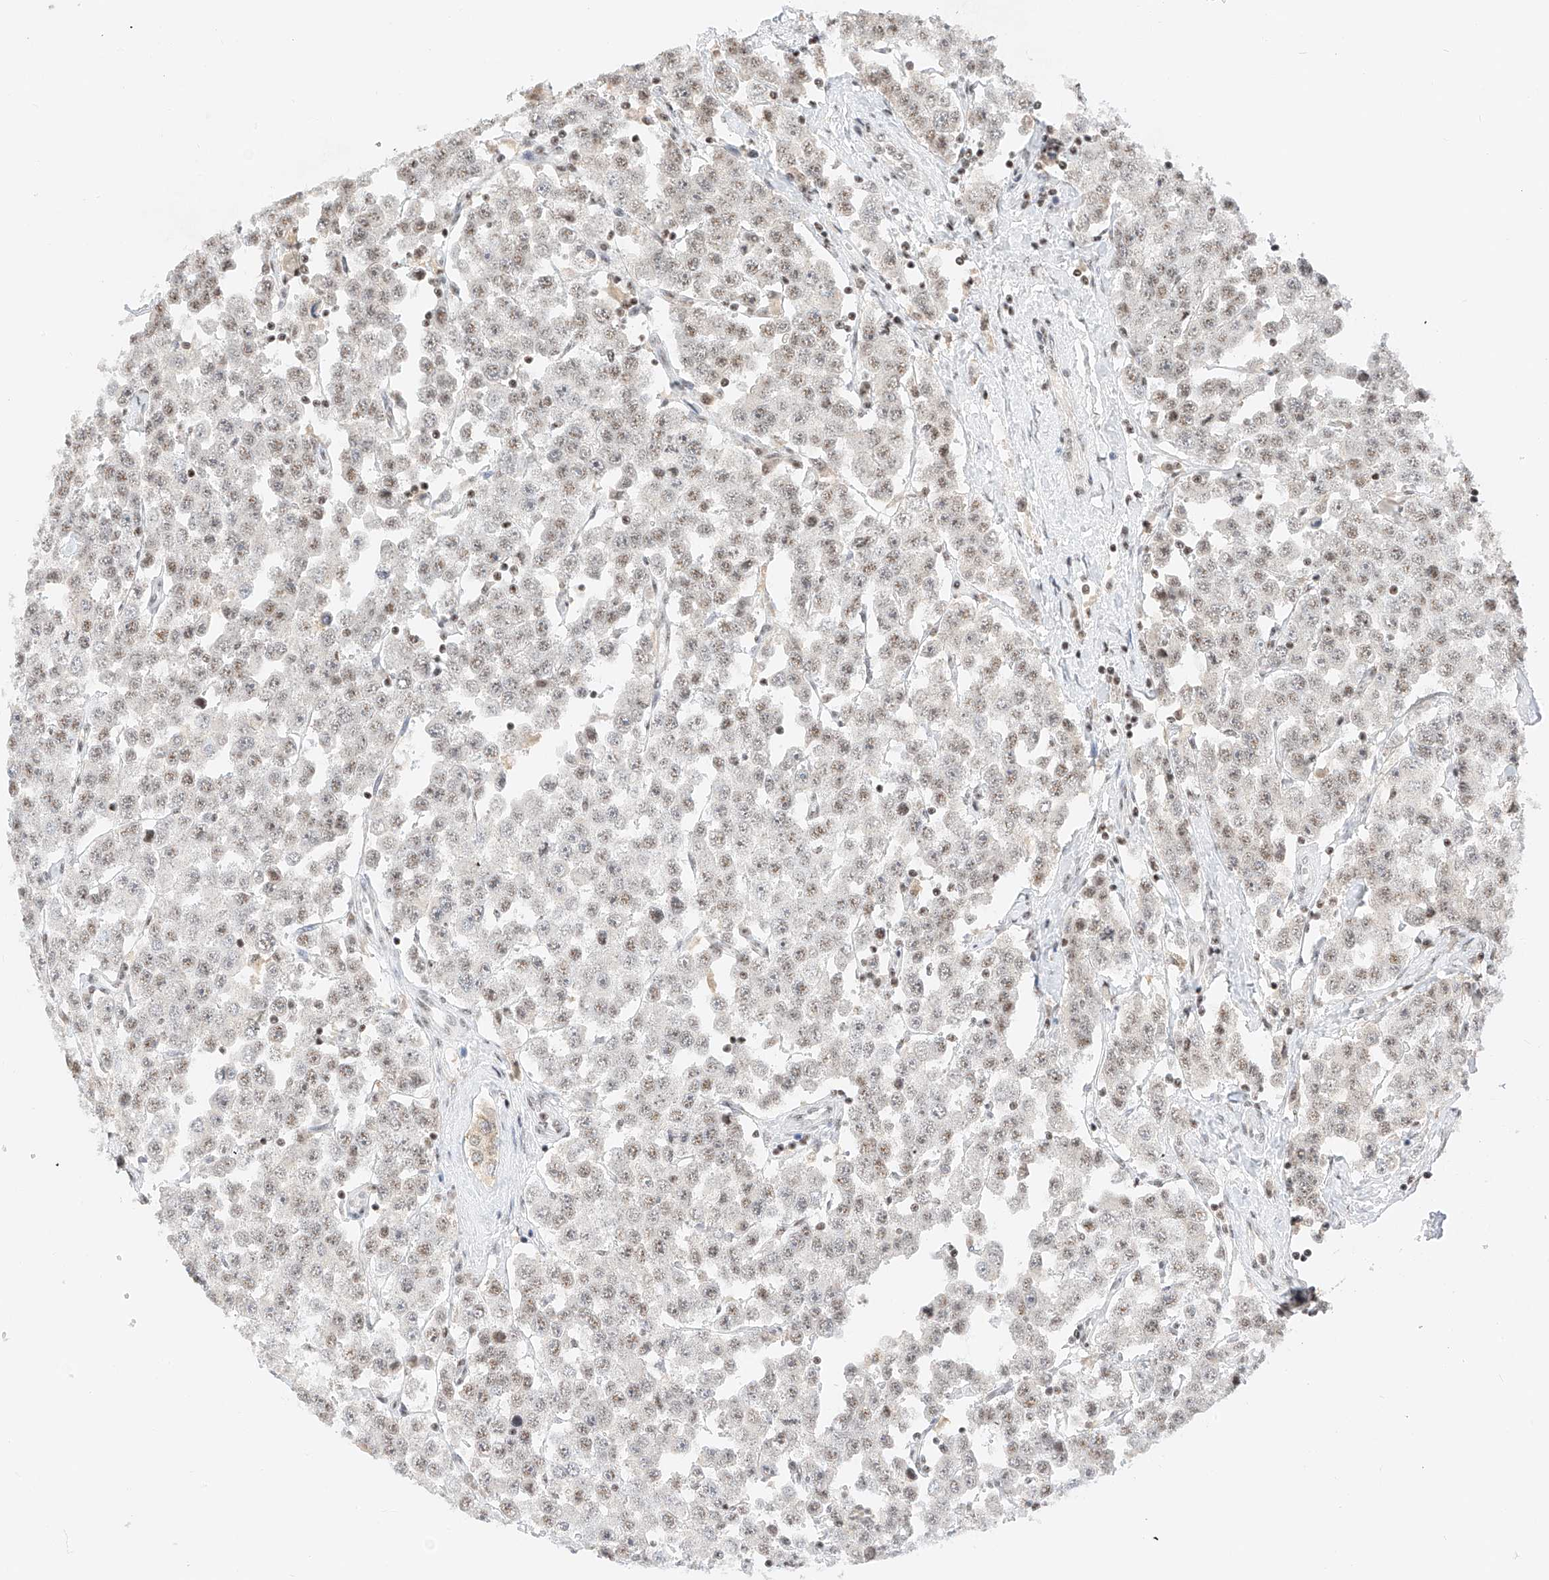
{"staining": {"intensity": "moderate", "quantity": ">75%", "location": "nuclear"}, "tissue": "testis cancer", "cell_type": "Tumor cells", "image_type": "cancer", "snomed": [{"axis": "morphology", "description": "Seminoma, NOS"}, {"axis": "topography", "description": "Testis"}], "caption": "DAB immunohistochemical staining of human seminoma (testis) demonstrates moderate nuclear protein staining in approximately >75% of tumor cells.", "gene": "NRF1", "patient": {"sex": "male", "age": 28}}